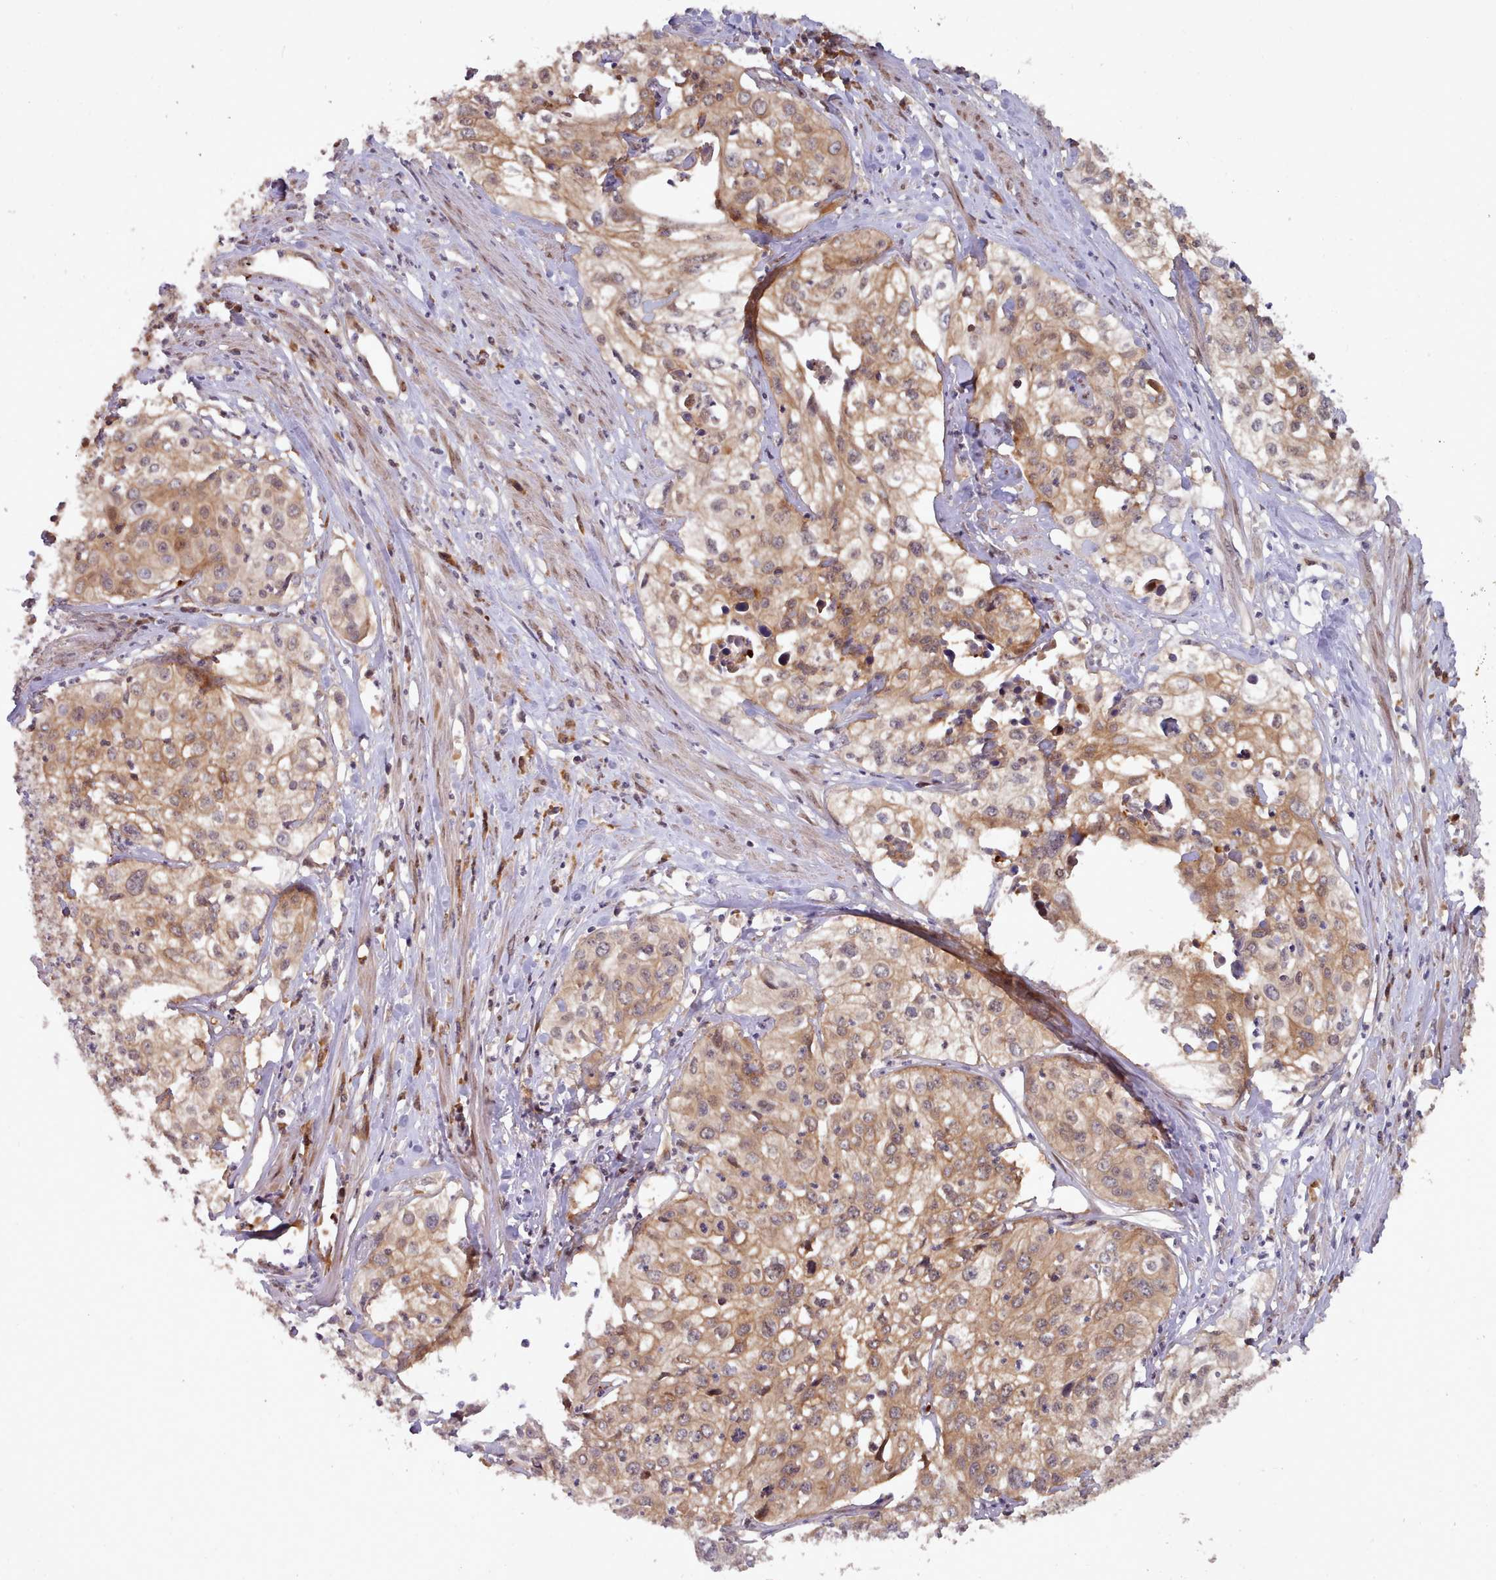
{"staining": {"intensity": "moderate", "quantity": ">75%", "location": "cytoplasmic/membranous,nuclear"}, "tissue": "cervical cancer", "cell_type": "Tumor cells", "image_type": "cancer", "snomed": [{"axis": "morphology", "description": "Squamous cell carcinoma, NOS"}, {"axis": "topography", "description": "Cervix"}], "caption": "Protein analysis of squamous cell carcinoma (cervical) tissue shows moderate cytoplasmic/membranous and nuclear expression in about >75% of tumor cells. The protein of interest is shown in brown color, while the nuclei are stained blue.", "gene": "UBE2G1", "patient": {"sex": "female", "age": 31}}